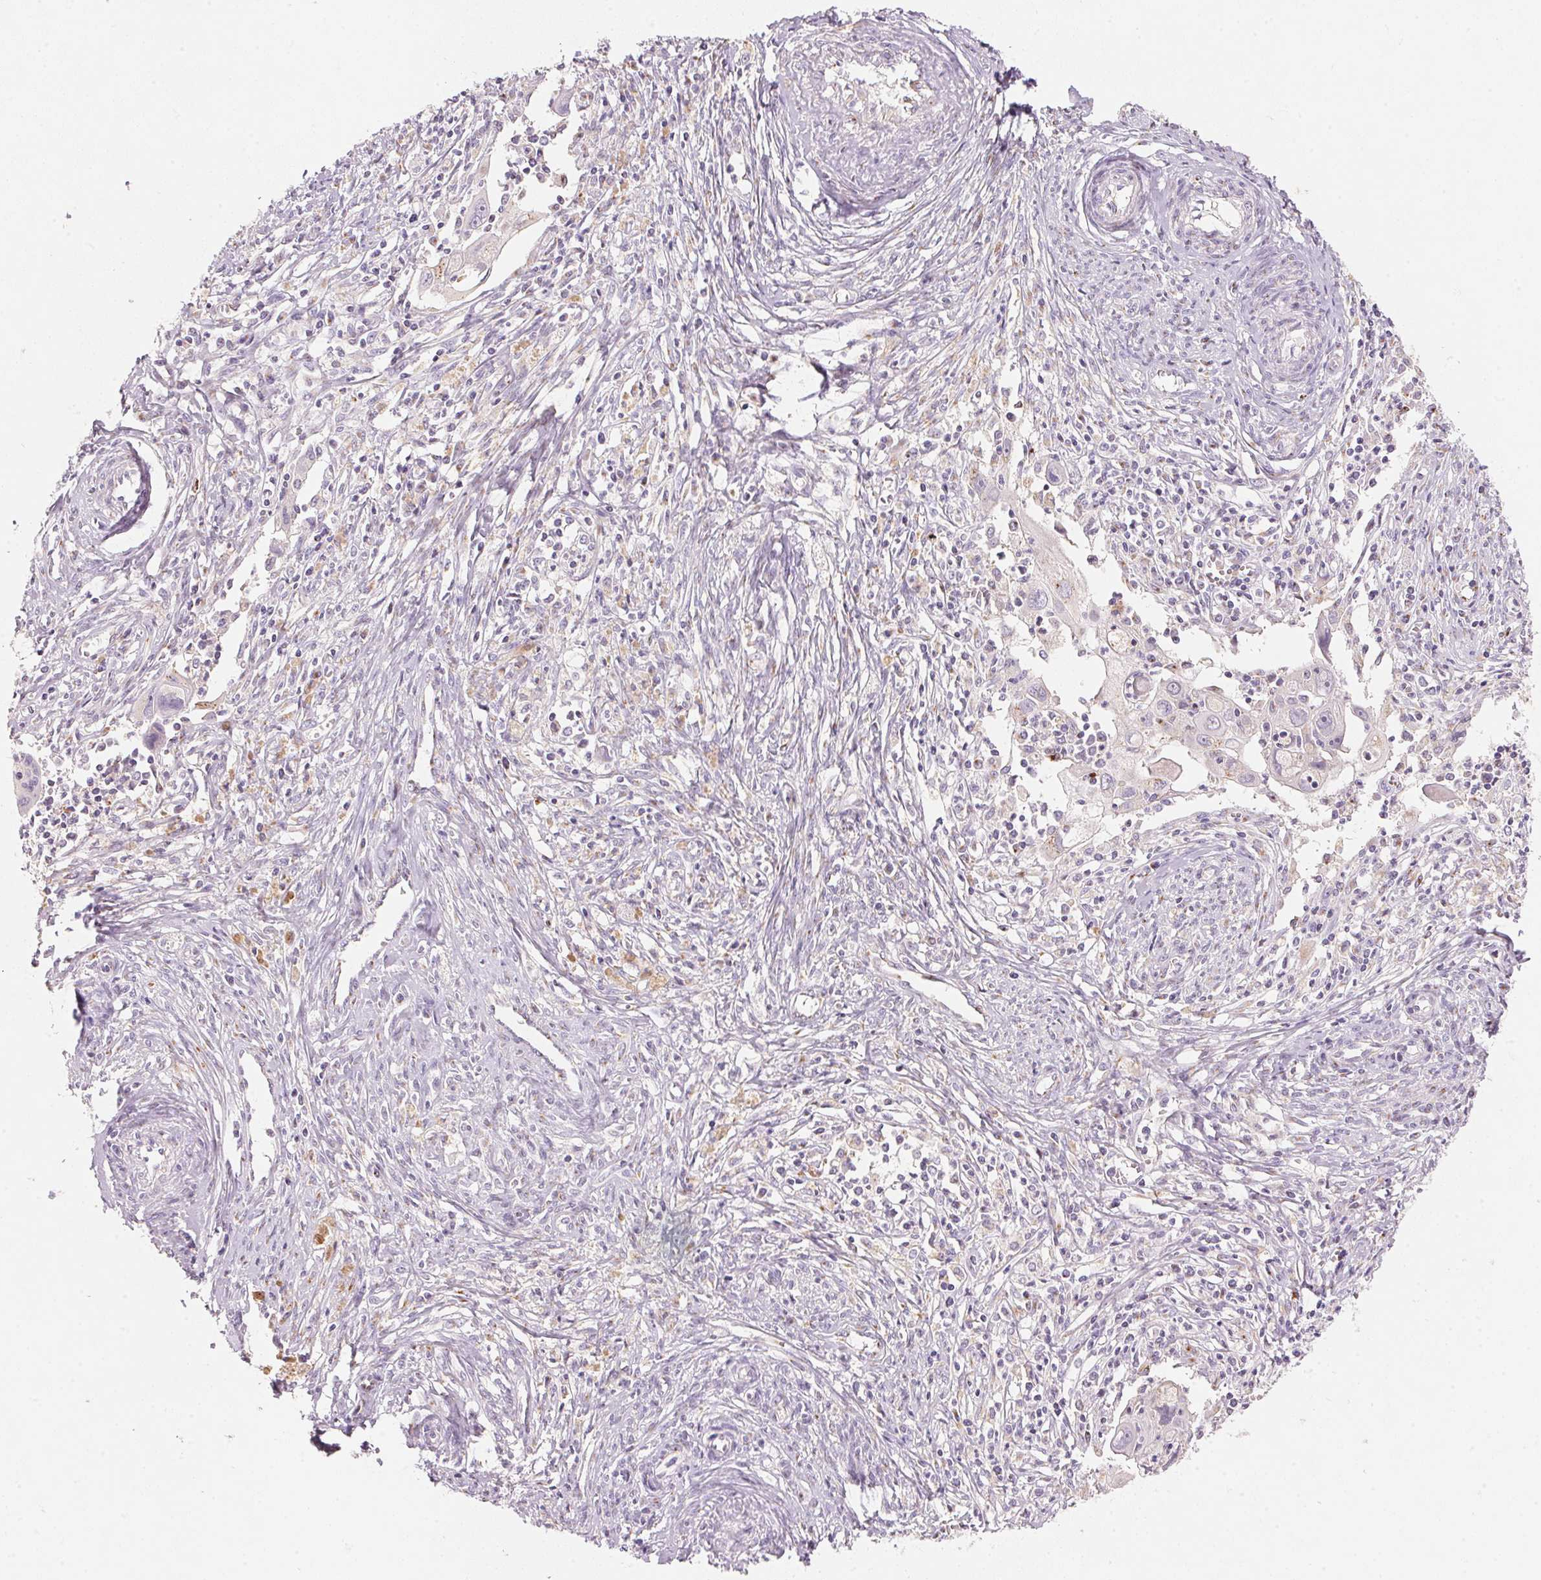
{"staining": {"intensity": "negative", "quantity": "none", "location": "none"}, "tissue": "cervical cancer", "cell_type": "Tumor cells", "image_type": "cancer", "snomed": [{"axis": "morphology", "description": "Squamous cell carcinoma, NOS"}, {"axis": "topography", "description": "Cervix"}], "caption": "The immunohistochemistry (IHC) micrograph has no significant expression in tumor cells of squamous cell carcinoma (cervical) tissue.", "gene": "DRAM2", "patient": {"sex": "female", "age": 30}}